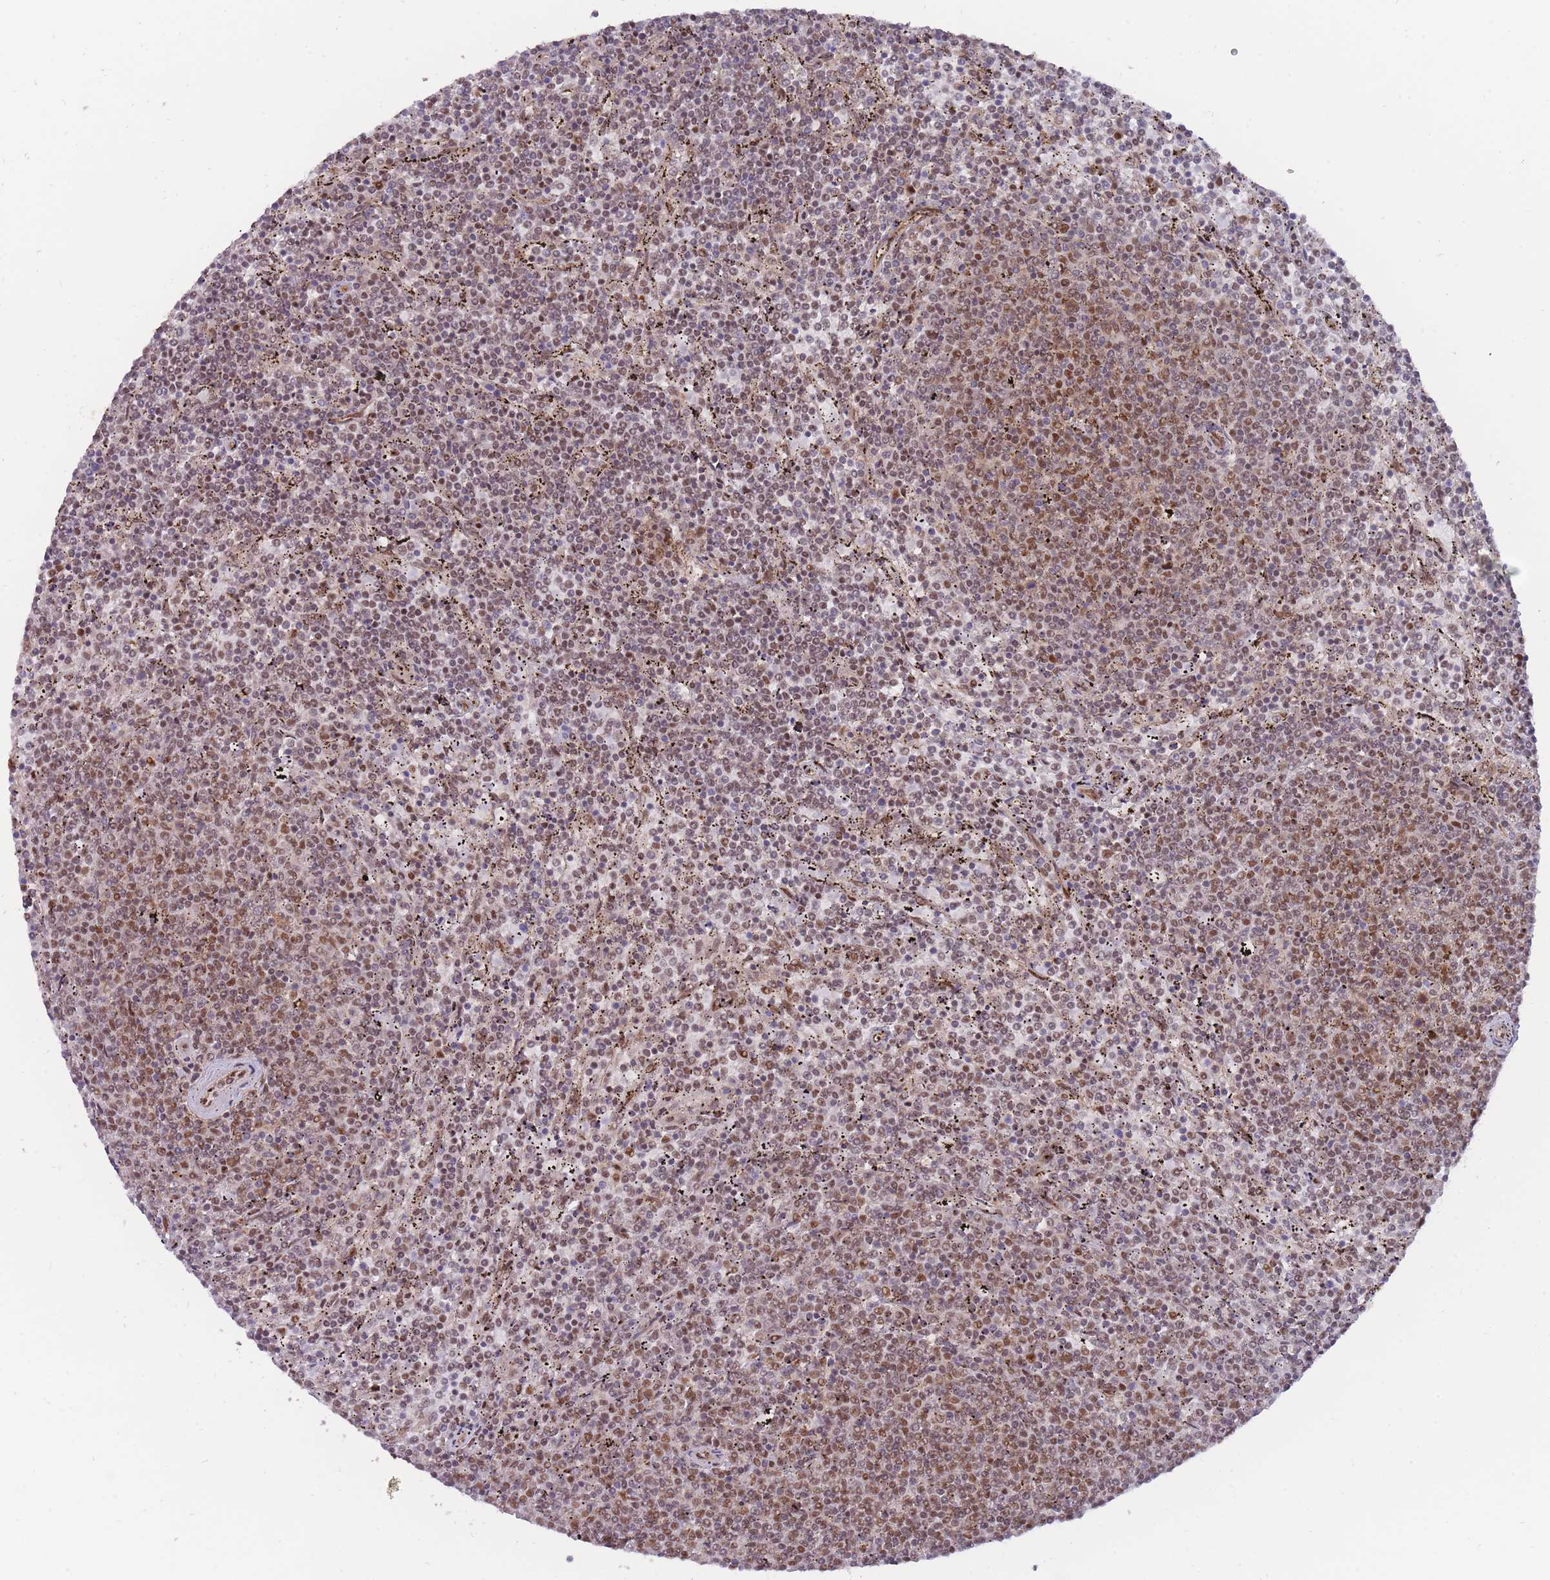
{"staining": {"intensity": "moderate", "quantity": "25%-75%", "location": "cytoplasmic/membranous,nuclear"}, "tissue": "lymphoma", "cell_type": "Tumor cells", "image_type": "cancer", "snomed": [{"axis": "morphology", "description": "Malignant lymphoma, non-Hodgkin's type, Low grade"}, {"axis": "topography", "description": "Spleen"}], "caption": "Immunohistochemistry (DAB) staining of human lymphoma displays moderate cytoplasmic/membranous and nuclear protein expression in about 25%-75% of tumor cells.", "gene": "BOD1L1", "patient": {"sex": "female", "age": 50}}